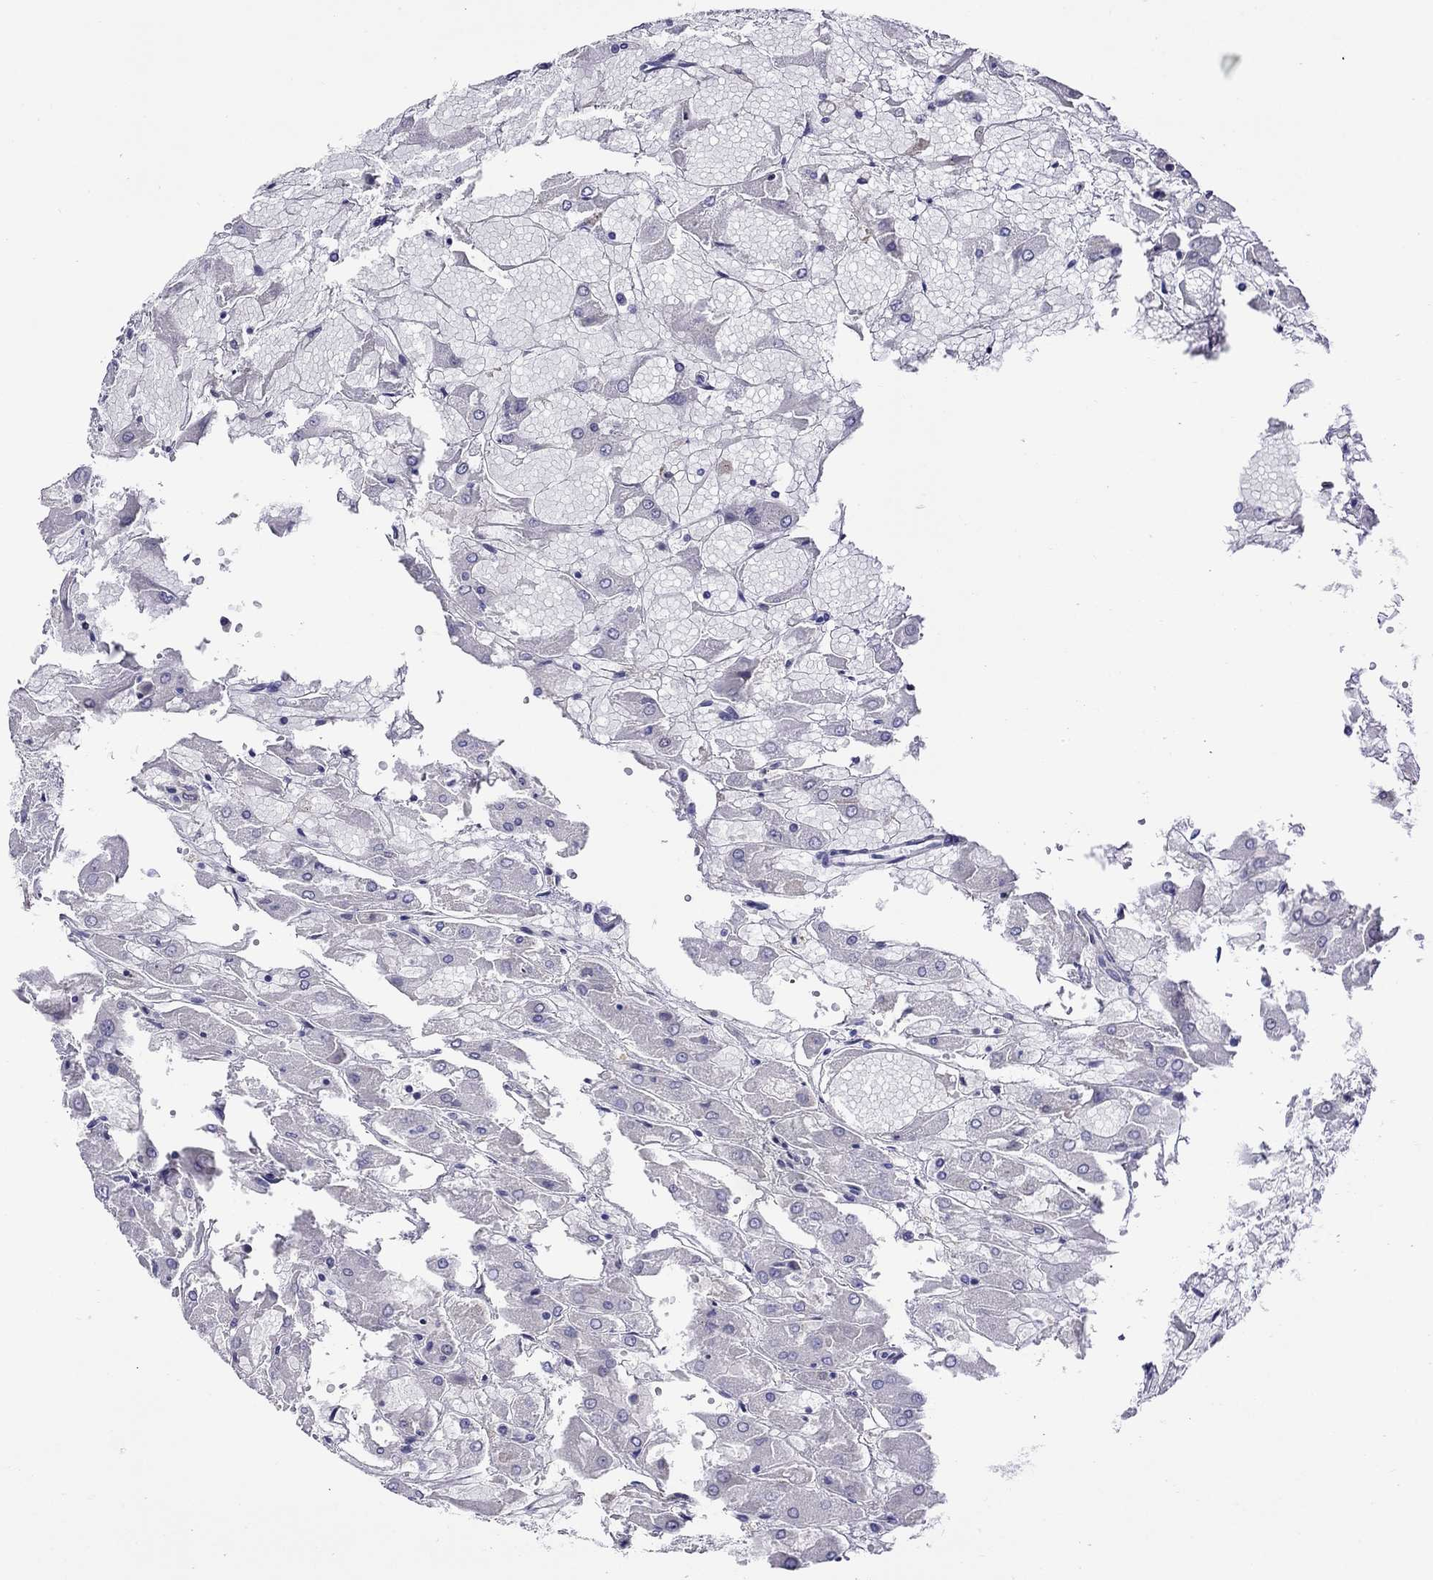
{"staining": {"intensity": "negative", "quantity": "none", "location": "none"}, "tissue": "renal cancer", "cell_type": "Tumor cells", "image_type": "cancer", "snomed": [{"axis": "morphology", "description": "Adenocarcinoma, NOS"}, {"axis": "topography", "description": "Kidney"}], "caption": "A high-resolution micrograph shows immunohistochemistry (IHC) staining of adenocarcinoma (renal), which shows no significant expression in tumor cells.", "gene": "SLC30A8", "patient": {"sex": "male", "age": 72}}